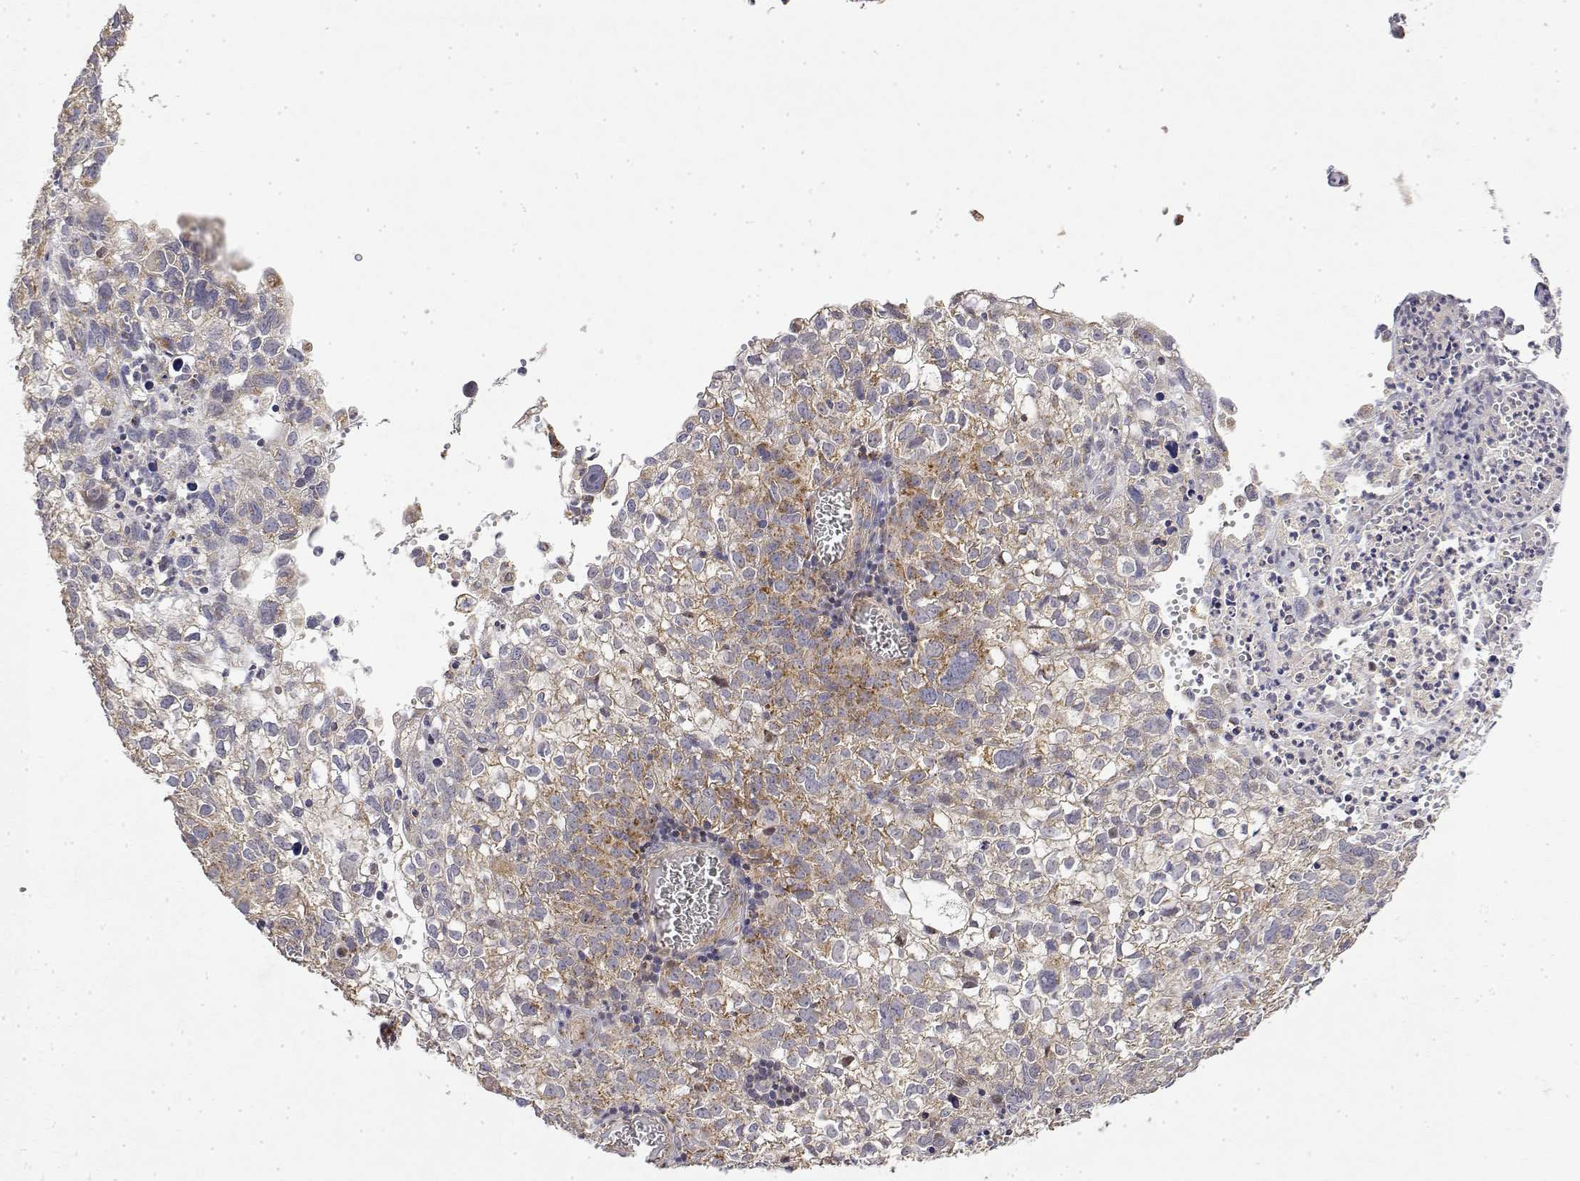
{"staining": {"intensity": "moderate", "quantity": "25%-75%", "location": "cytoplasmic/membranous"}, "tissue": "cervical cancer", "cell_type": "Tumor cells", "image_type": "cancer", "snomed": [{"axis": "morphology", "description": "Squamous cell carcinoma, NOS"}, {"axis": "topography", "description": "Cervix"}], "caption": "DAB immunohistochemical staining of squamous cell carcinoma (cervical) shows moderate cytoplasmic/membranous protein staining in approximately 25%-75% of tumor cells.", "gene": "GADD45GIP1", "patient": {"sex": "female", "age": 55}}